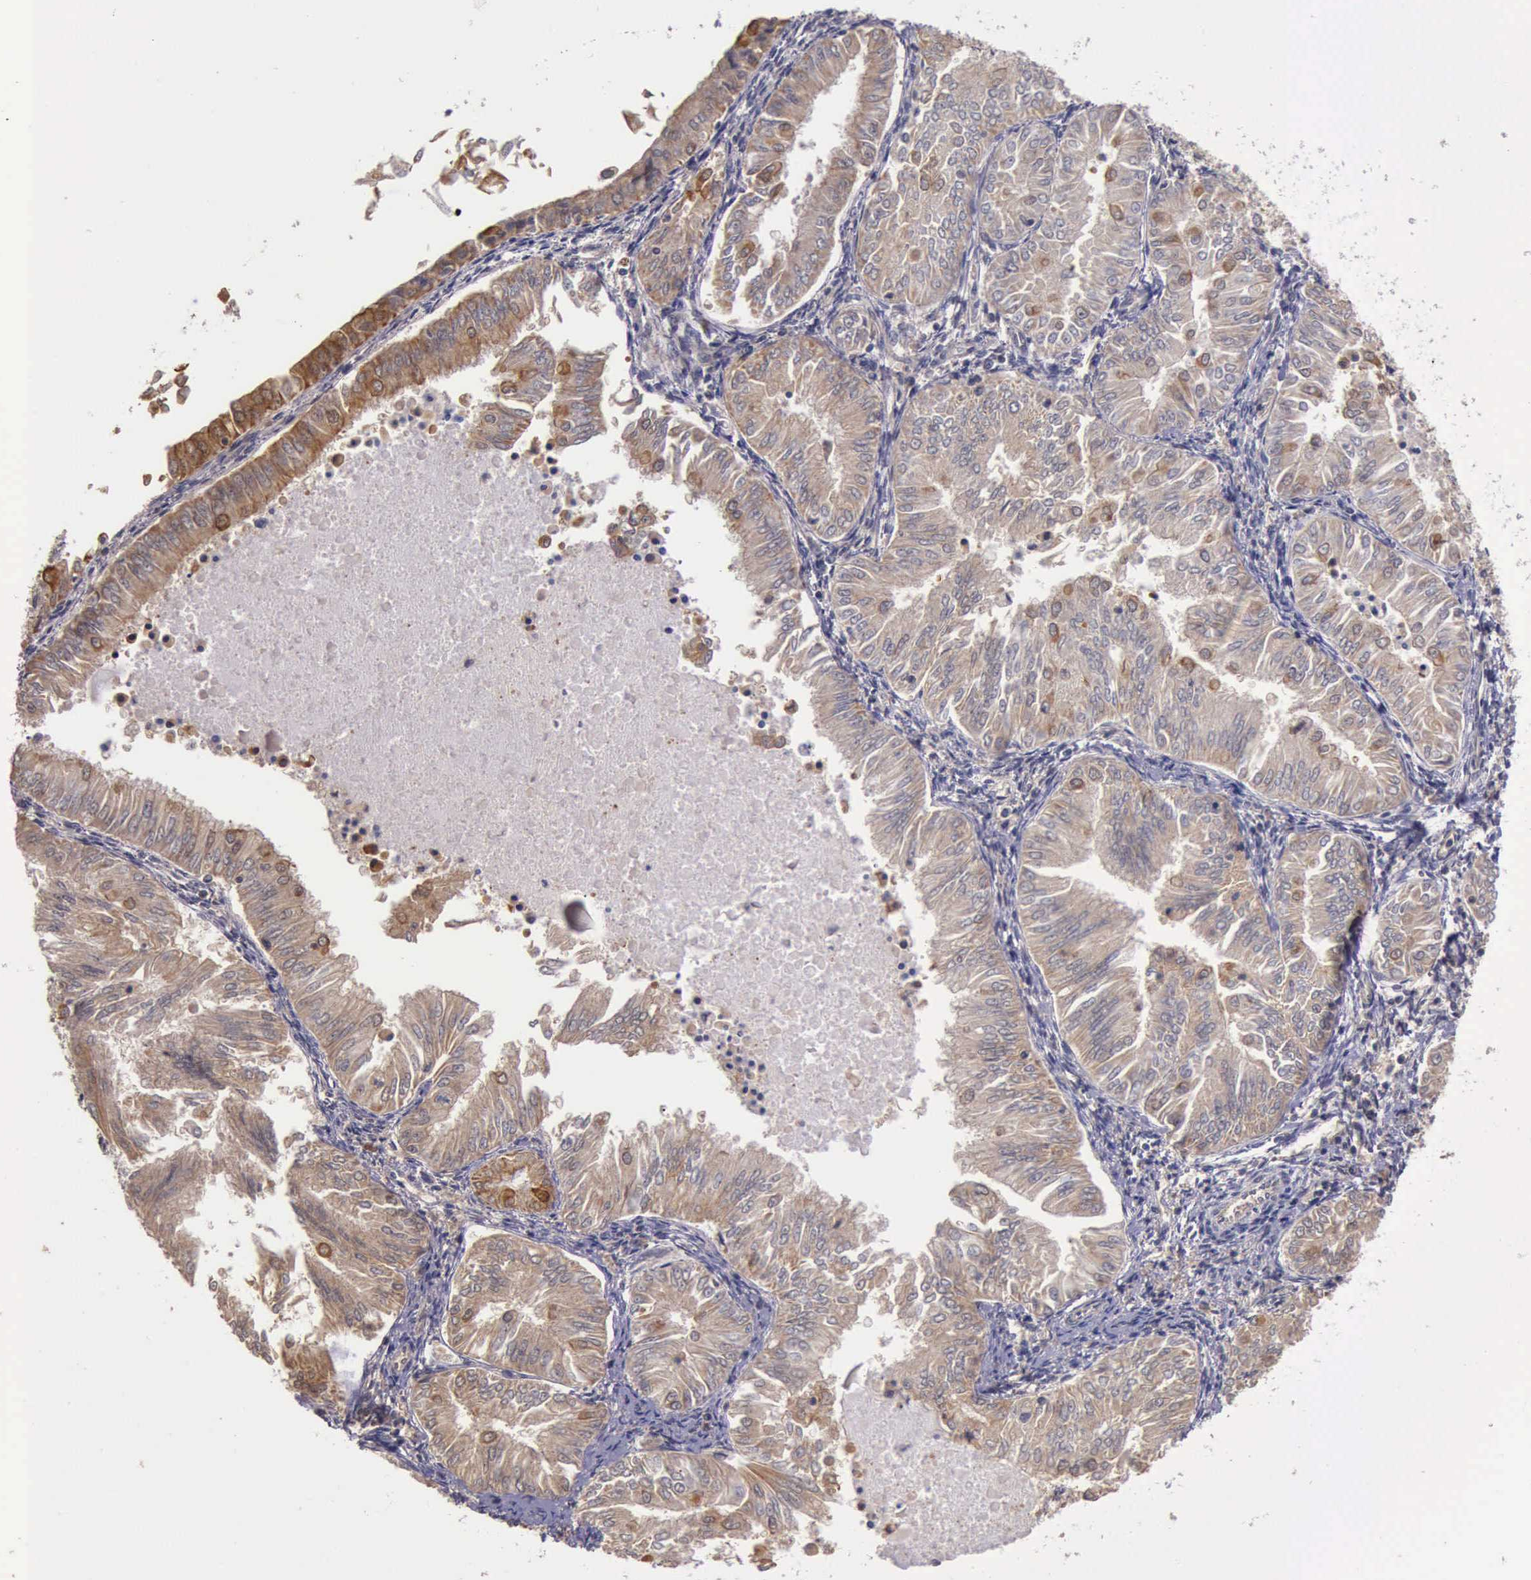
{"staining": {"intensity": "weak", "quantity": ">75%", "location": "cytoplasmic/membranous"}, "tissue": "endometrial cancer", "cell_type": "Tumor cells", "image_type": "cancer", "snomed": [{"axis": "morphology", "description": "Adenocarcinoma, NOS"}, {"axis": "topography", "description": "Endometrium"}], "caption": "Human endometrial adenocarcinoma stained with a brown dye exhibits weak cytoplasmic/membranous positive staining in approximately >75% of tumor cells.", "gene": "RAB39B", "patient": {"sex": "female", "age": 53}}